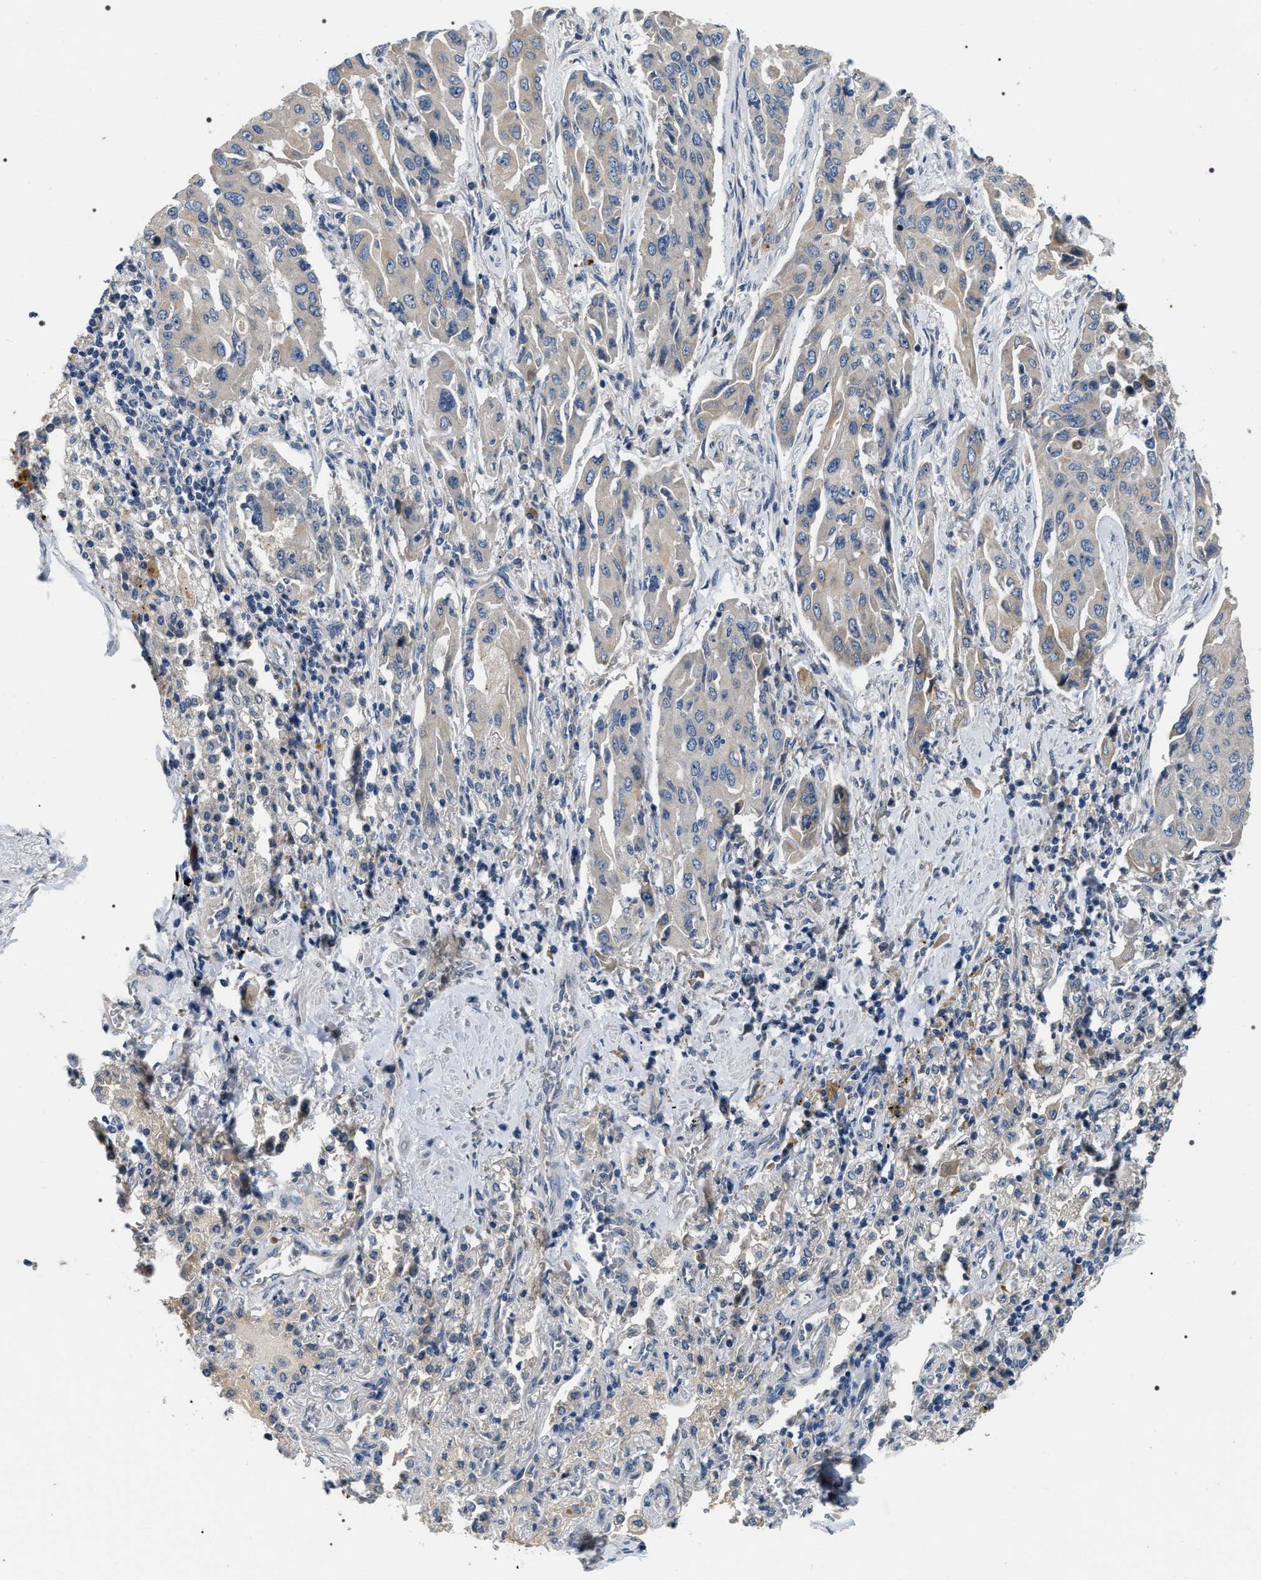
{"staining": {"intensity": "negative", "quantity": "none", "location": "none"}, "tissue": "lung cancer", "cell_type": "Tumor cells", "image_type": "cancer", "snomed": [{"axis": "morphology", "description": "Adenocarcinoma, NOS"}, {"axis": "topography", "description": "Lung"}], "caption": "Histopathology image shows no significant protein staining in tumor cells of lung cancer.", "gene": "IFT81", "patient": {"sex": "female", "age": 65}}